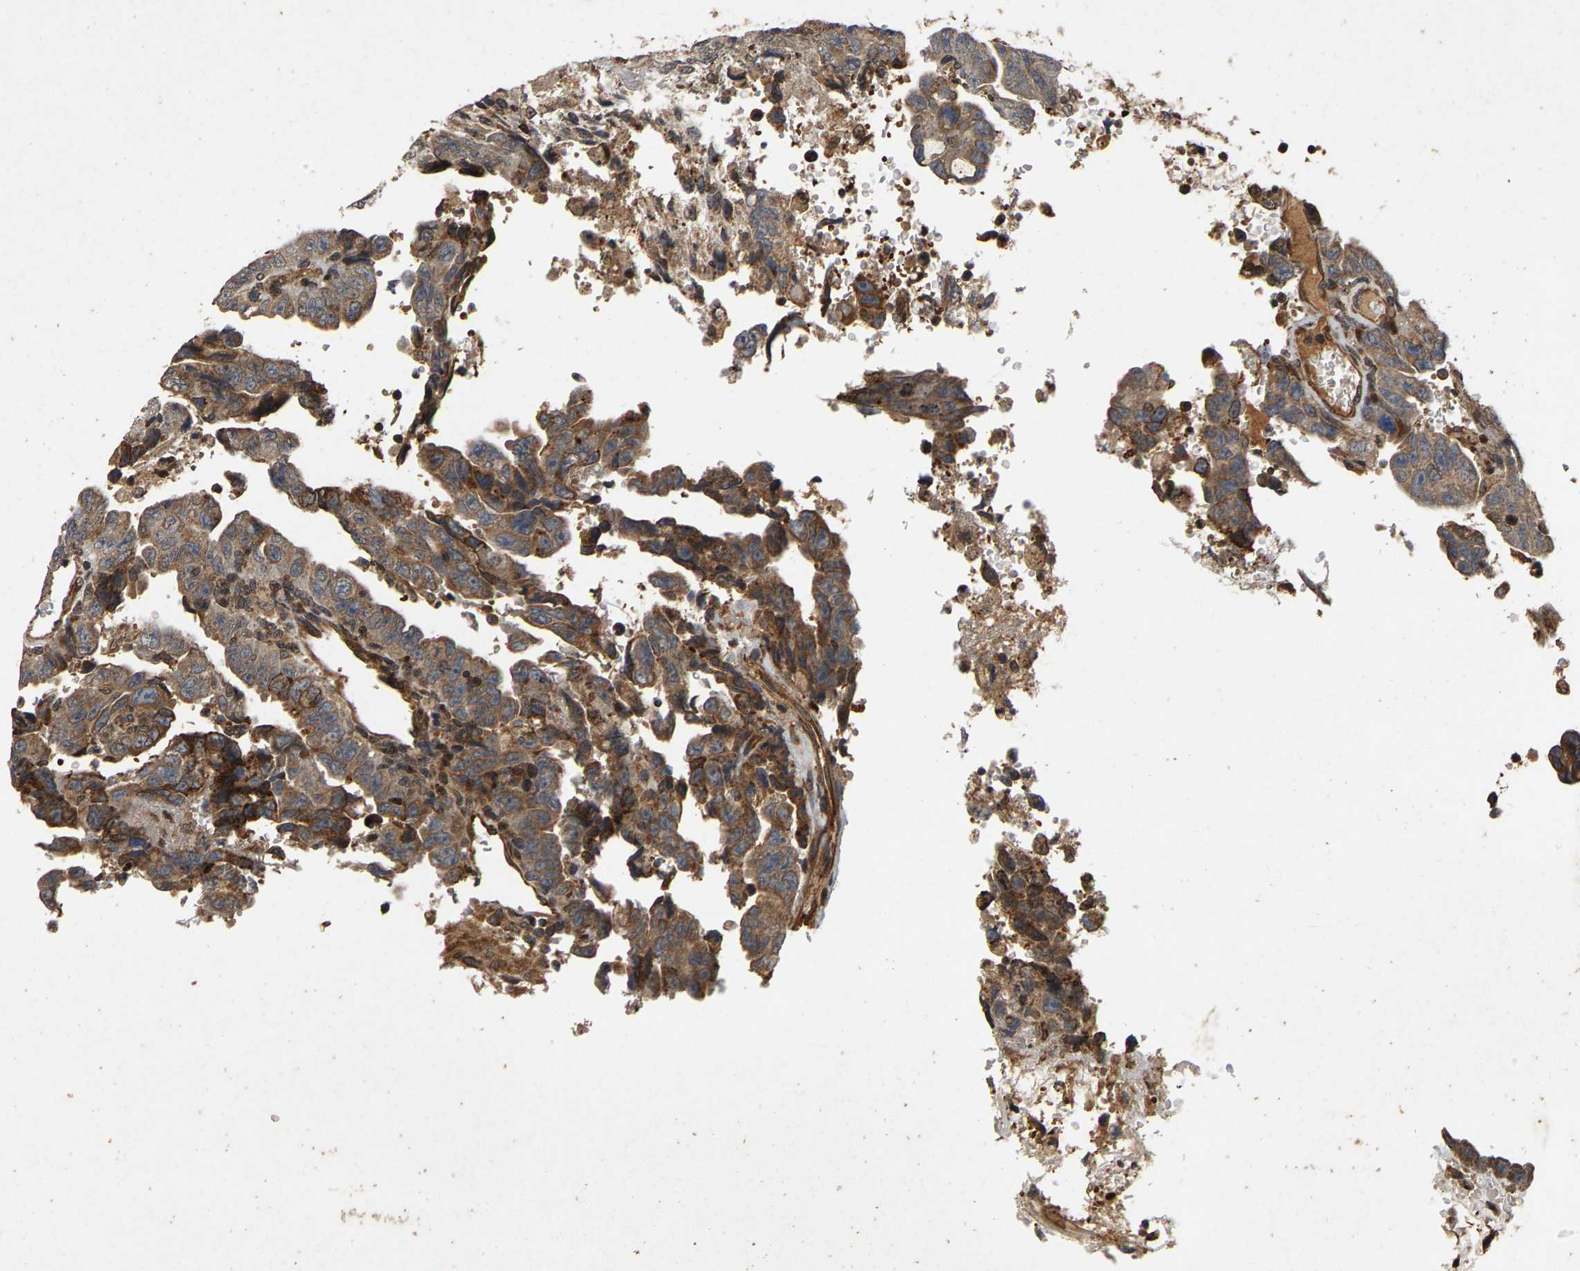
{"staining": {"intensity": "weak", "quantity": ">75%", "location": "cytoplasmic/membranous"}, "tissue": "testis cancer", "cell_type": "Tumor cells", "image_type": "cancer", "snomed": [{"axis": "morphology", "description": "Carcinoma, Embryonal, NOS"}, {"axis": "topography", "description": "Testis"}], "caption": "This is a photomicrograph of immunohistochemistry staining of testis embryonal carcinoma, which shows weak positivity in the cytoplasmic/membranous of tumor cells.", "gene": "CIDEC", "patient": {"sex": "male", "age": 28}}